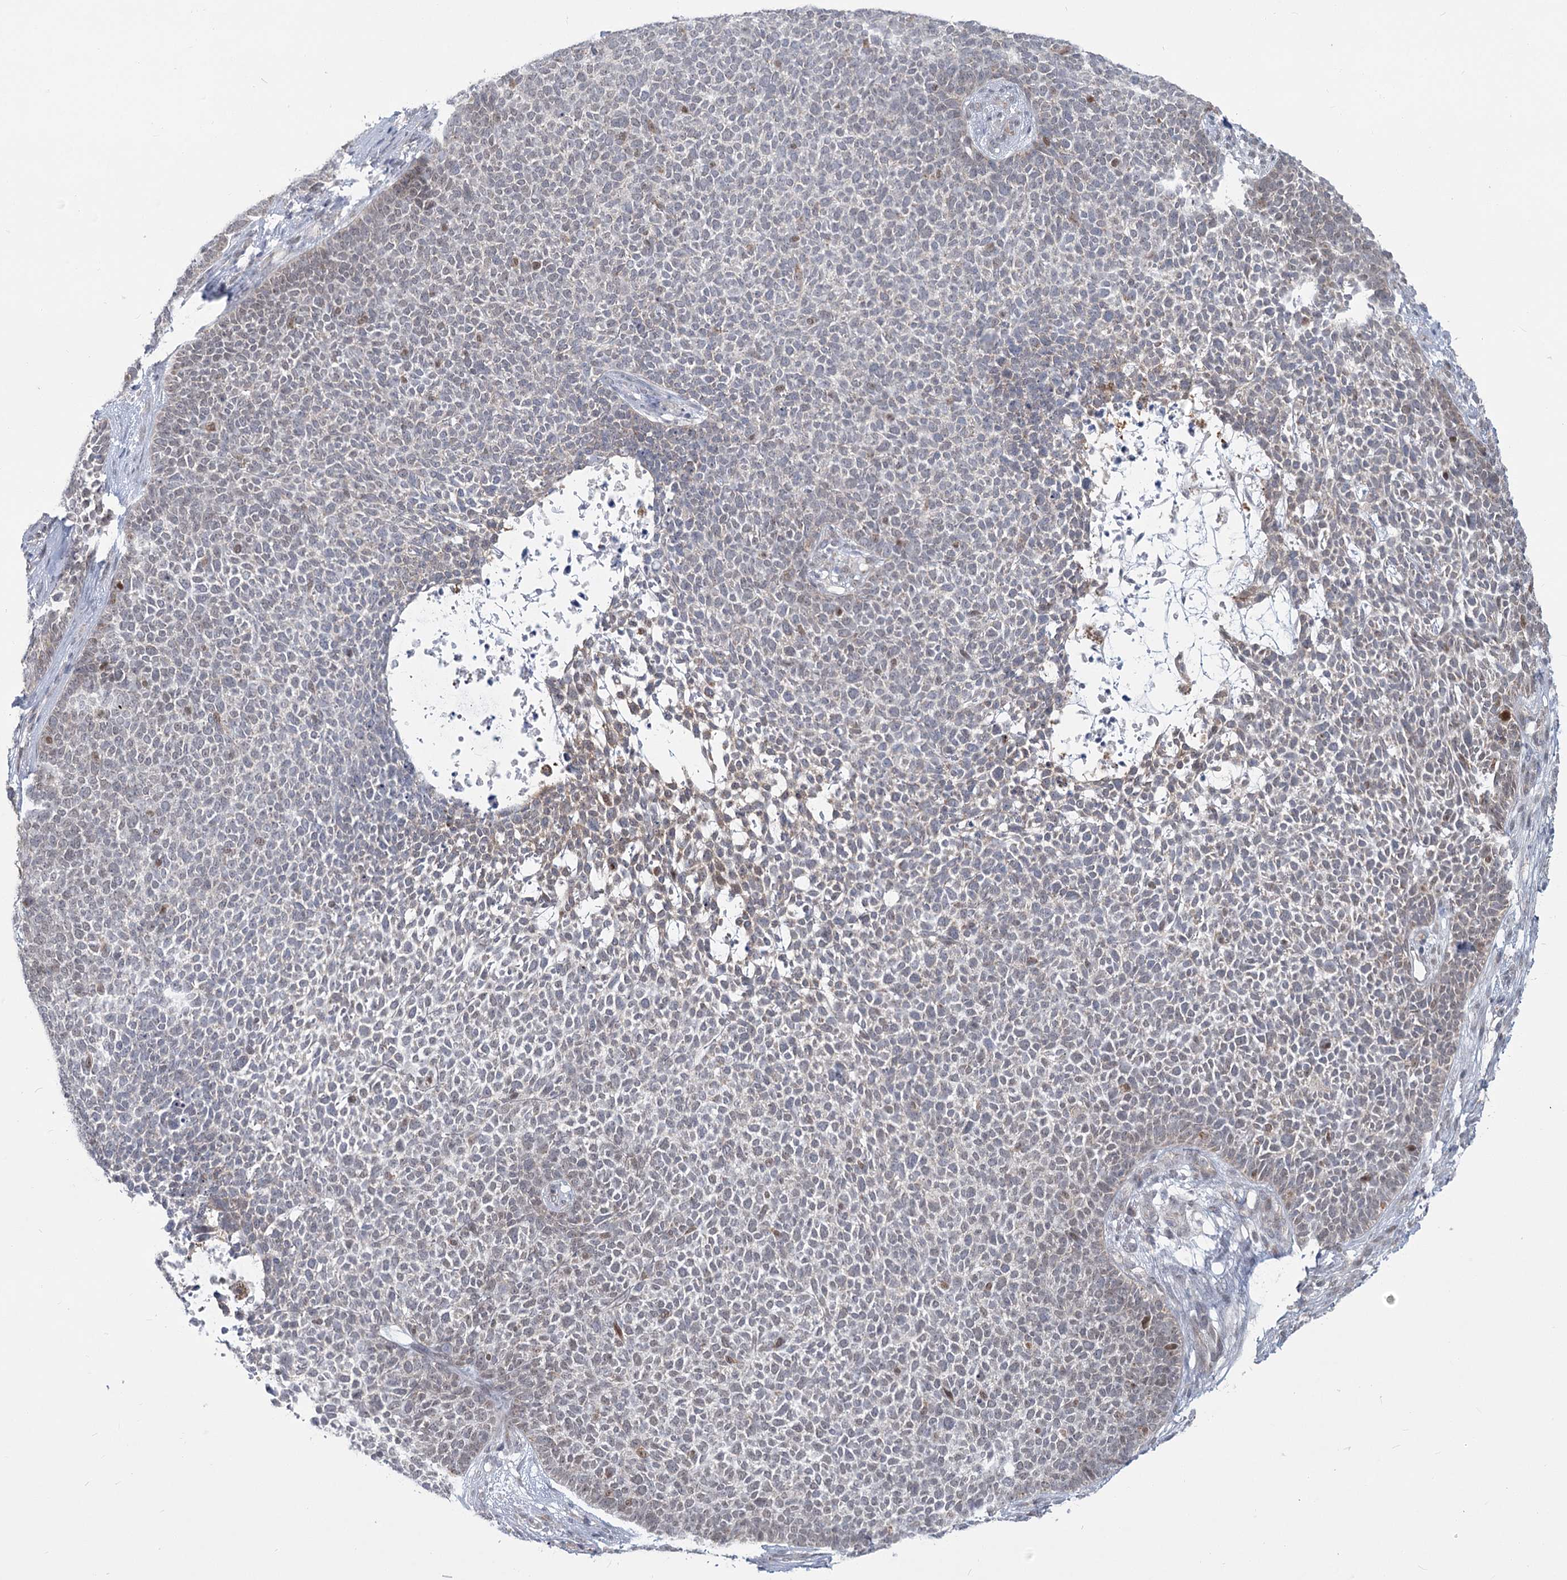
{"staining": {"intensity": "negative", "quantity": "none", "location": "none"}, "tissue": "skin cancer", "cell_type": "Tumor cells", "image_type": "cancer", "snomed": [{"axis": "morphology", "description": "Basal cell carcinoma"}, {"axis": "topography", "description": "Skin"}], "caption": "Tumor cells are negative for protein expression in human basal cell carcinoma (skin). Brightfield microscopy of IHC stained with DAB (brown) and hematoxylin (blue), captured at high magnification.", "gene": "MTG1", "patient": {"sex": "female", "age": 84}}